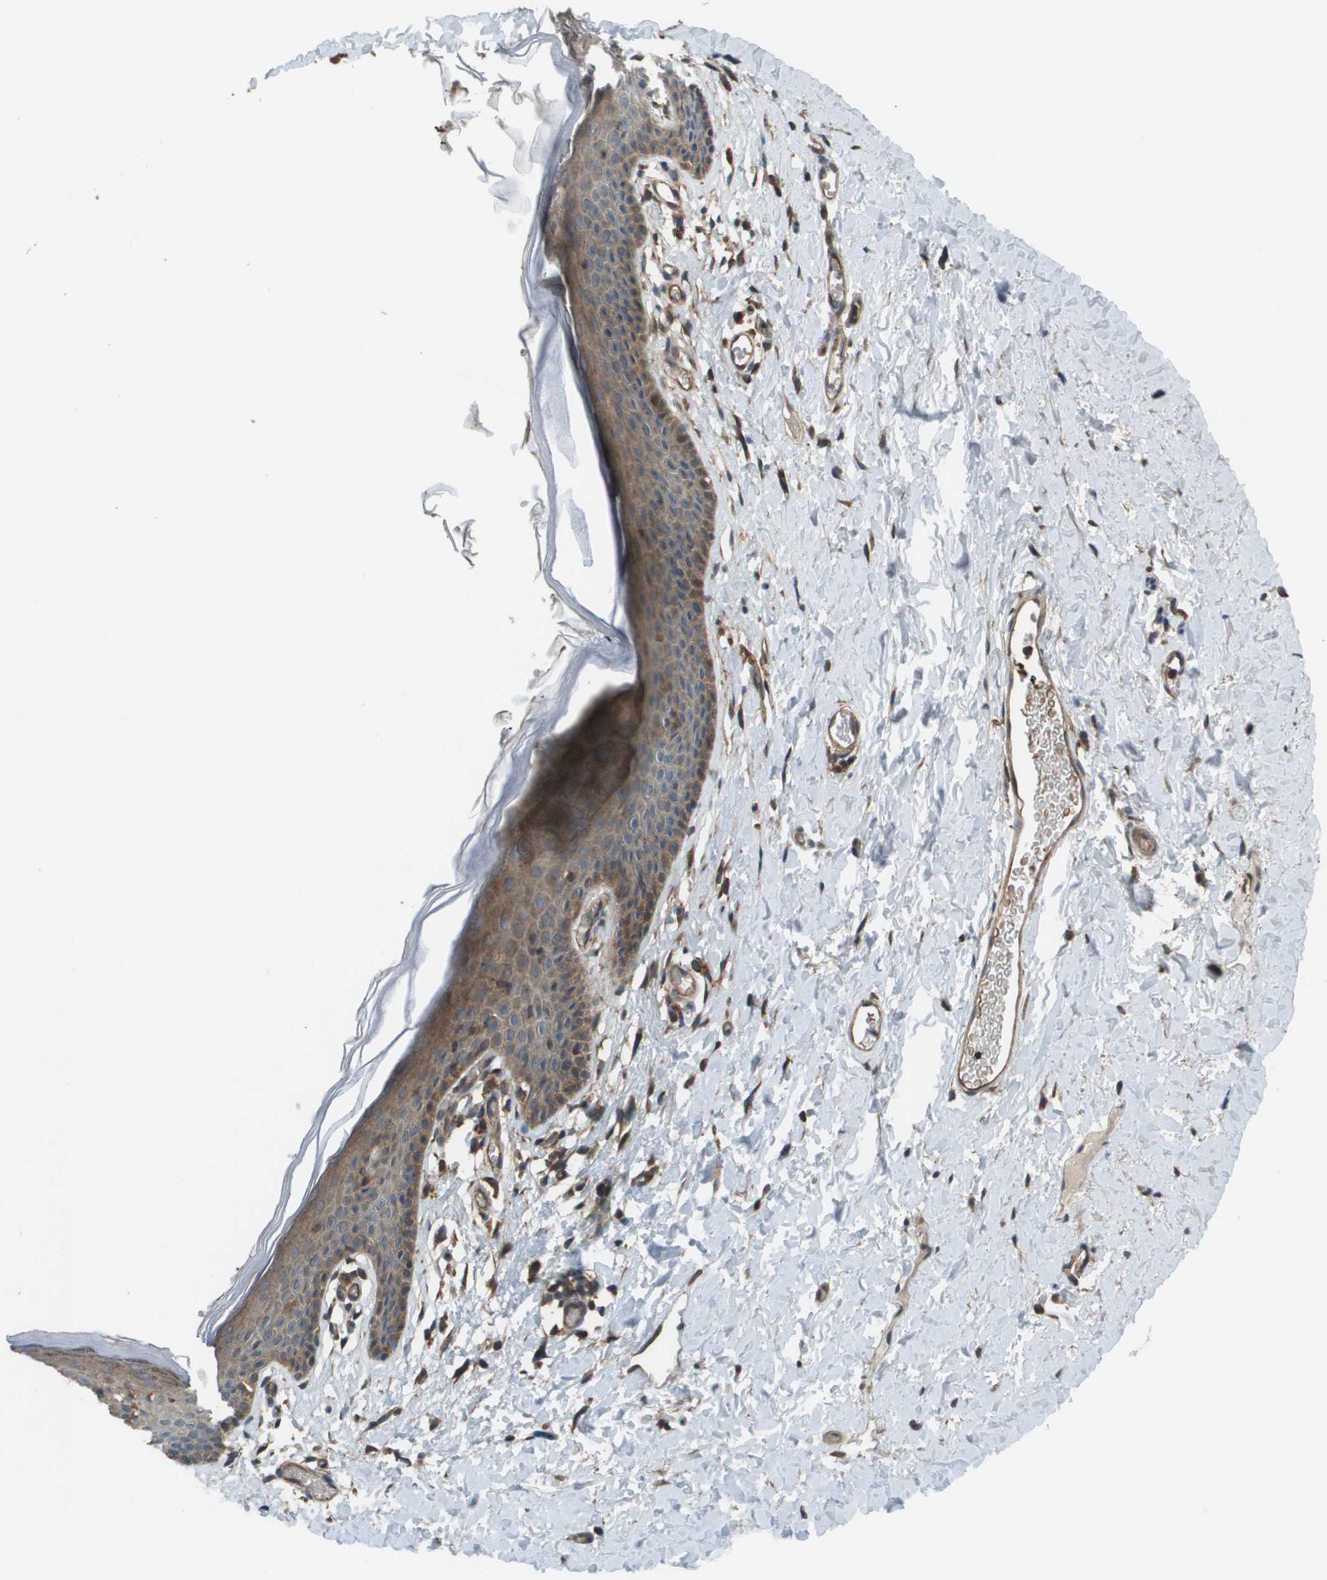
{"staining": {"intensity": "moderate", "quantity": "25%-75%", "location": "cytoplasmic/membranous"}, "tissue": "skin", "cell_type": "Epidermal cells", "image_type": "normal", "snomed": [{"axis": "morphology", "description": "Normal tissue, NOS"}, {"axis": "topography", "description": "Adipose tissue"}, {"axis": "topography", "description": "Vascular tissue"}, {"axis": "topography", "description": "Anal"}, {"axis": "topography", "description": "Peripheral nerve tissue"}], "caption": "Immunohistochemical staining of normal human skin demonstrates 25%-75% levels of moderate cytoplasmic/membranous protein positivity in about 25%-75% of epidermal cells.", "gene": "PLPBP", "patient": {"sex": "female", "age": 54}}